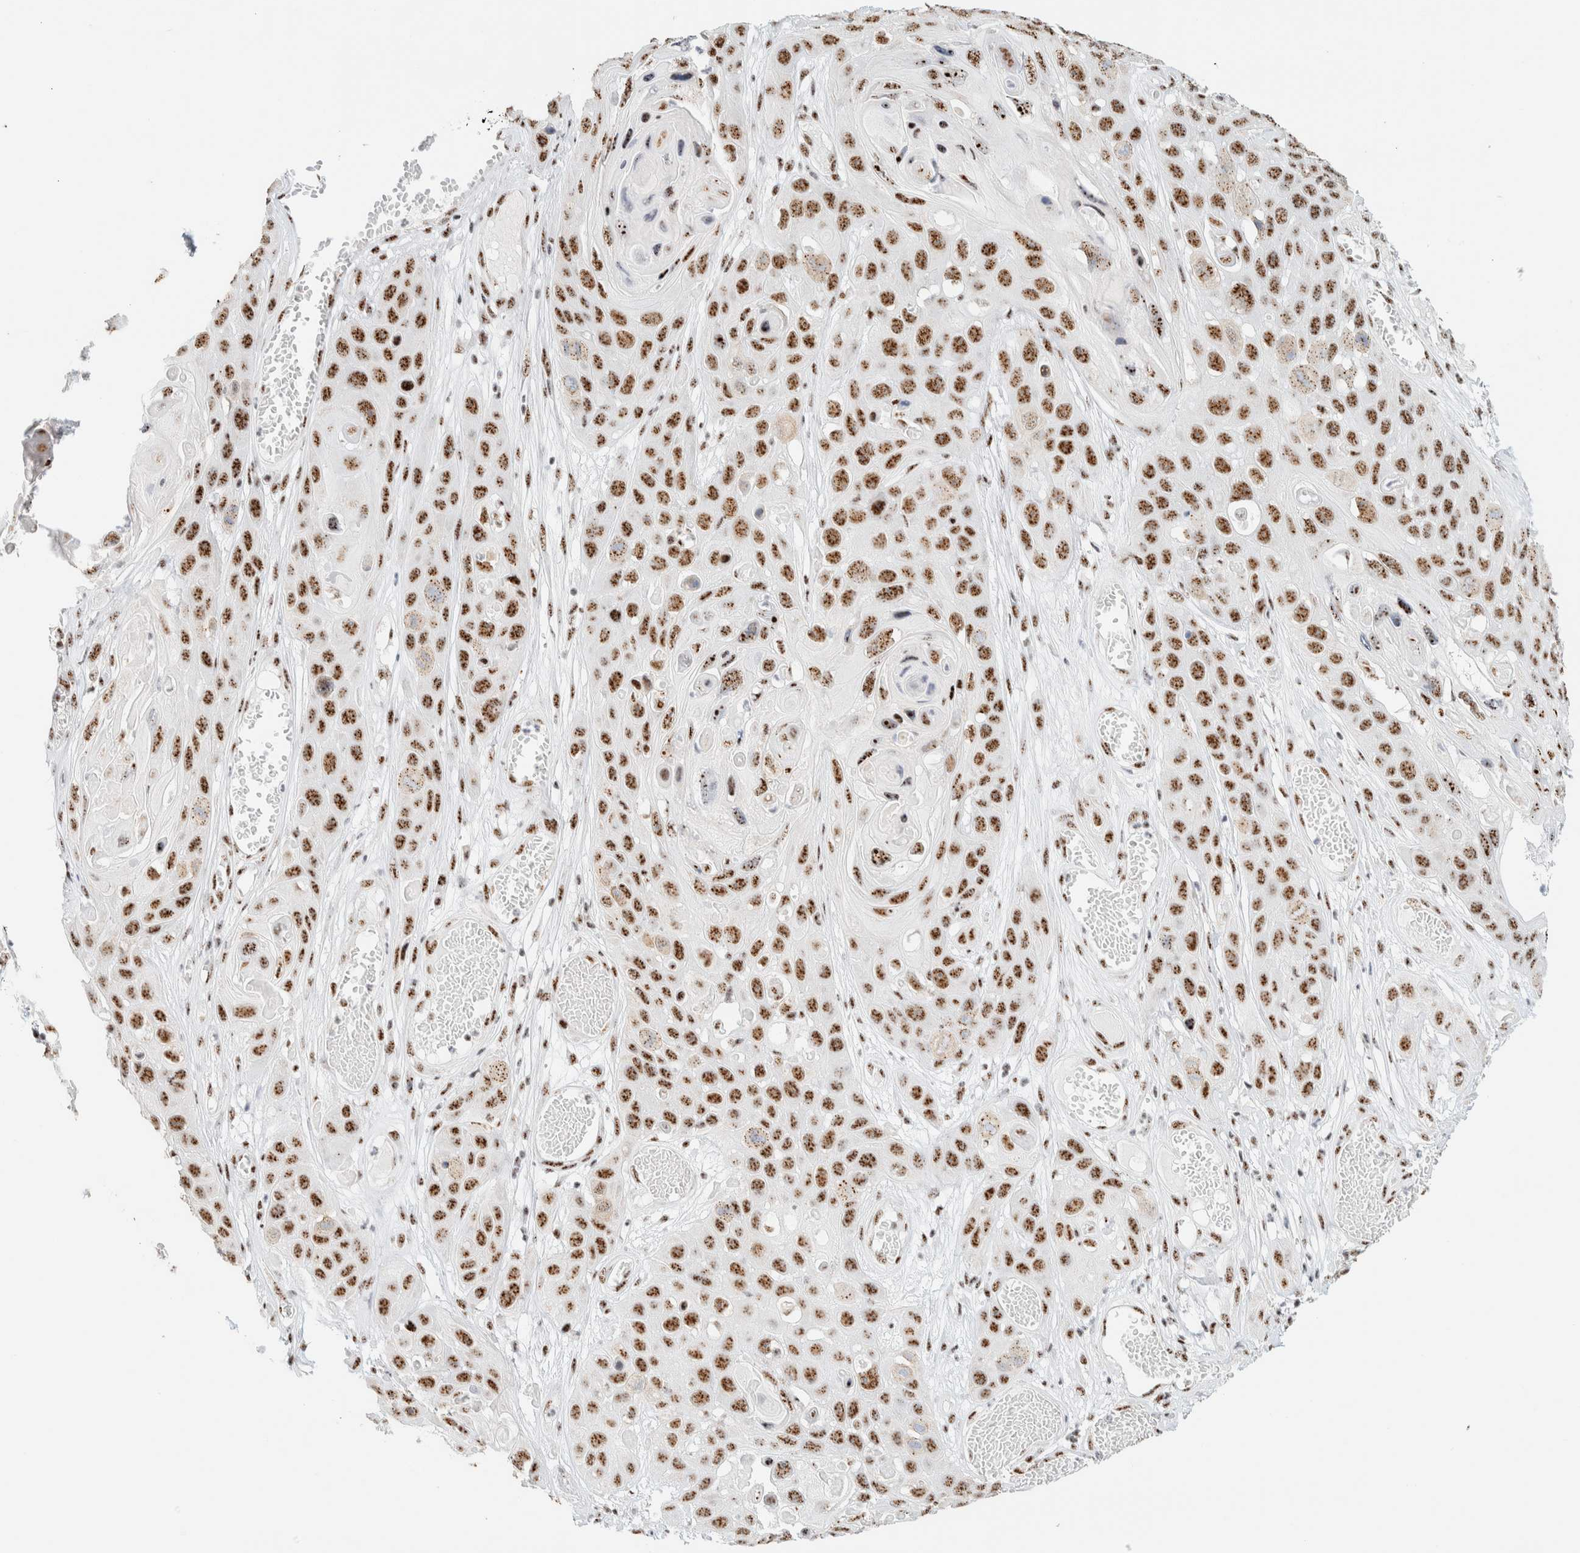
{"staining": {"intensity": "moderate", "quantity": ">75%", "location": "nuclear"}, "tissue": "skin cancer", "cell_type": "Tumor cells", "image_type": "cancer", "snomed": [{"axis": "morphology", "description": "Squamous cell carcinoma, NOS"}, {"axis": "topography", "description": "Skin"}], "caption": "Immunohistochemical staining of human skin cancer (squamous cell carcinoma) displays moderate nuclear protein positivity in approximately >75% of tumor cells.", "gene": "SON", "patient": {"sex": "male", "age": 55}}